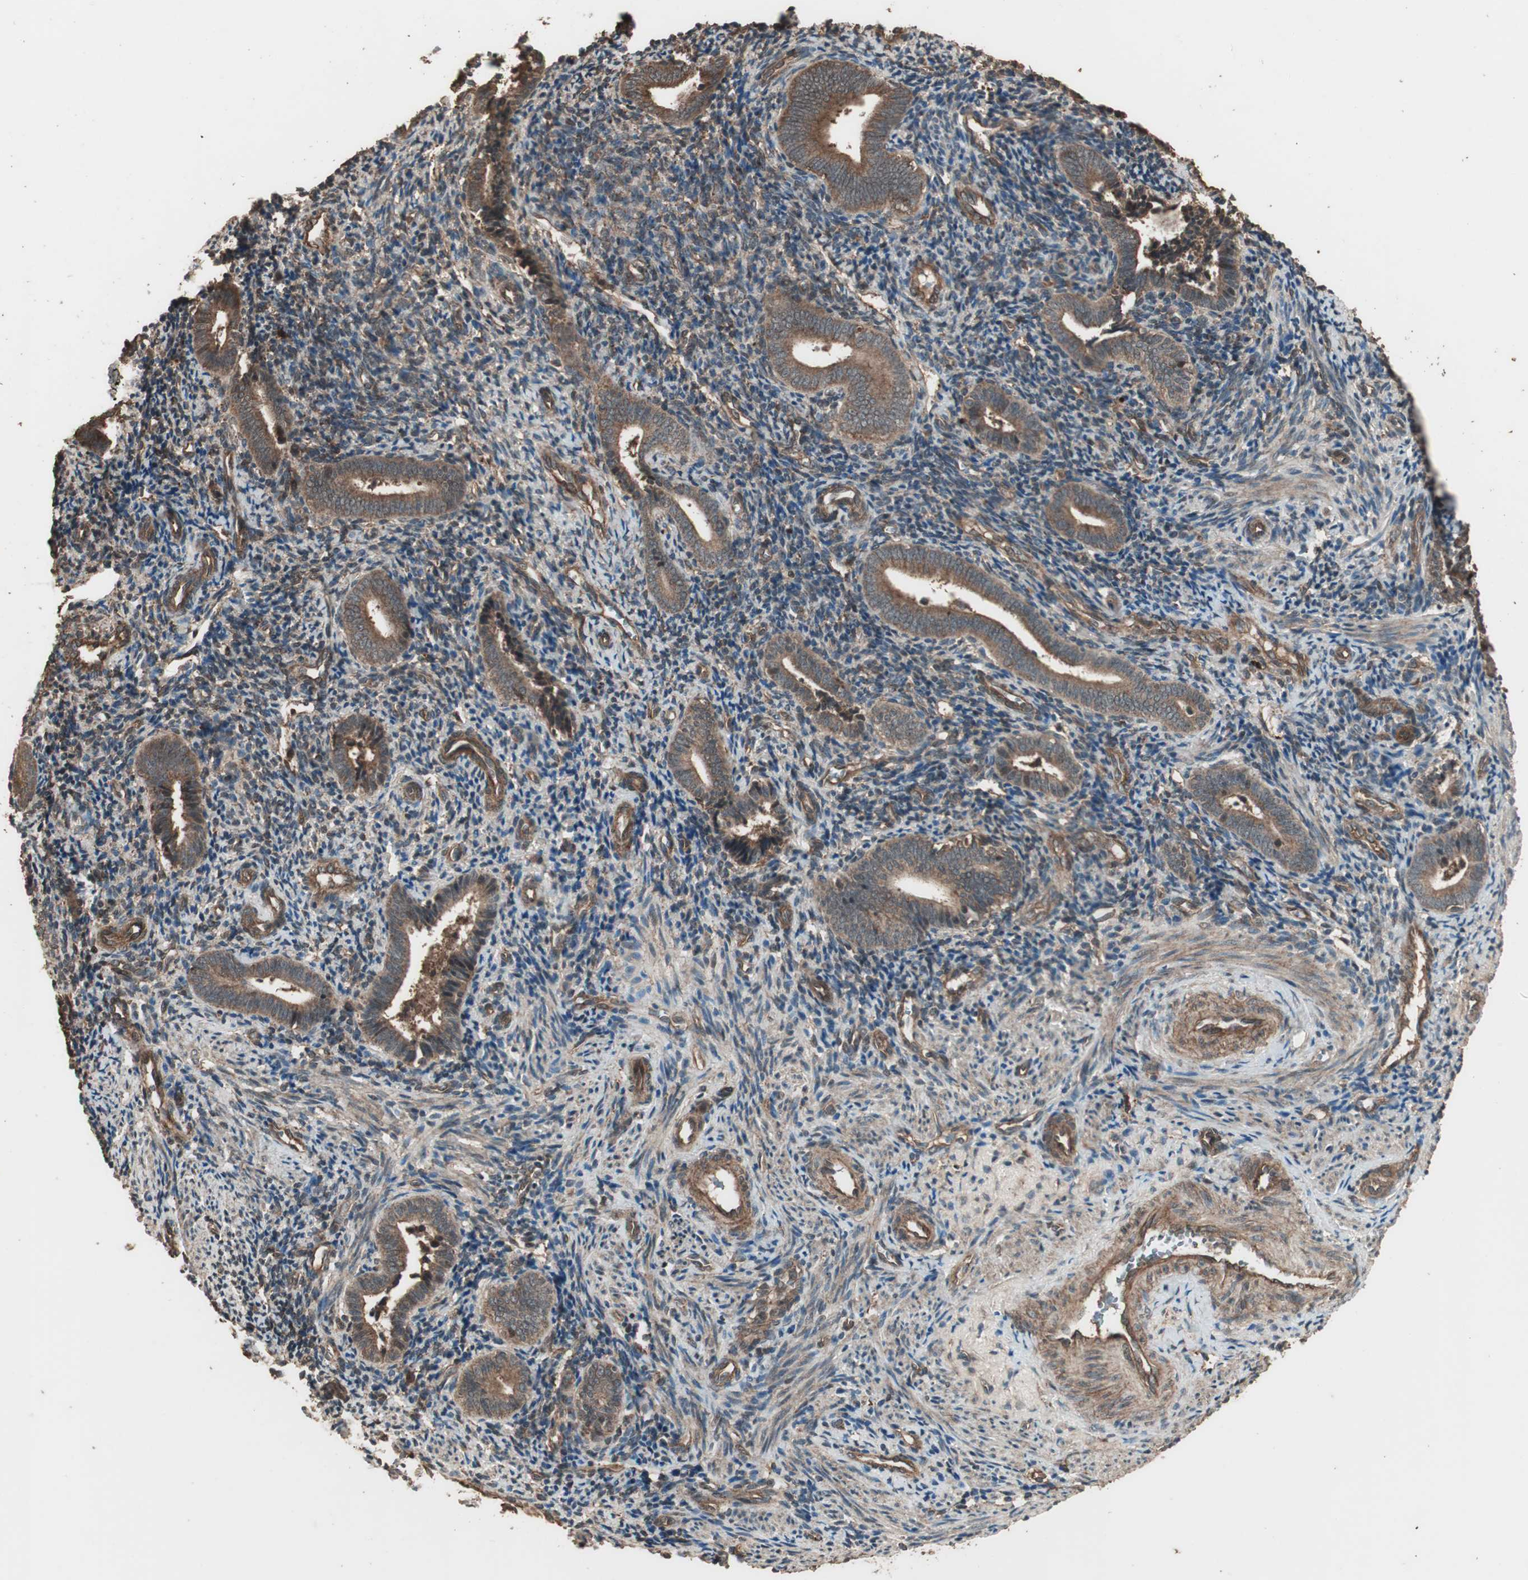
{"staining": {"intensity": "moderate", "quantity": "<25%", "location": "cytoplasmic/membranous"}, "tissue": "endometrium", "cell_type": "Cells in endometrial stroma", "image_type": "normal", "snomed": [{"axis": "morphology", "description": "Normal tissue, NOS"}, {"axis": "topography", "description": "Uterus"}, {"axis": "topography", "description": "Endometrium"}], "caption": "Moderate cytoplasmic/membranous protein expression is present in about <25% of cells in endometrial stroma in endometrium. The staining was performed using DAB, with brown indicating positive protein expression. Nuclei are stained blue with hematoxylin.", "gene": "CCN4", "patient": {"sex": "female", "age": 33}}